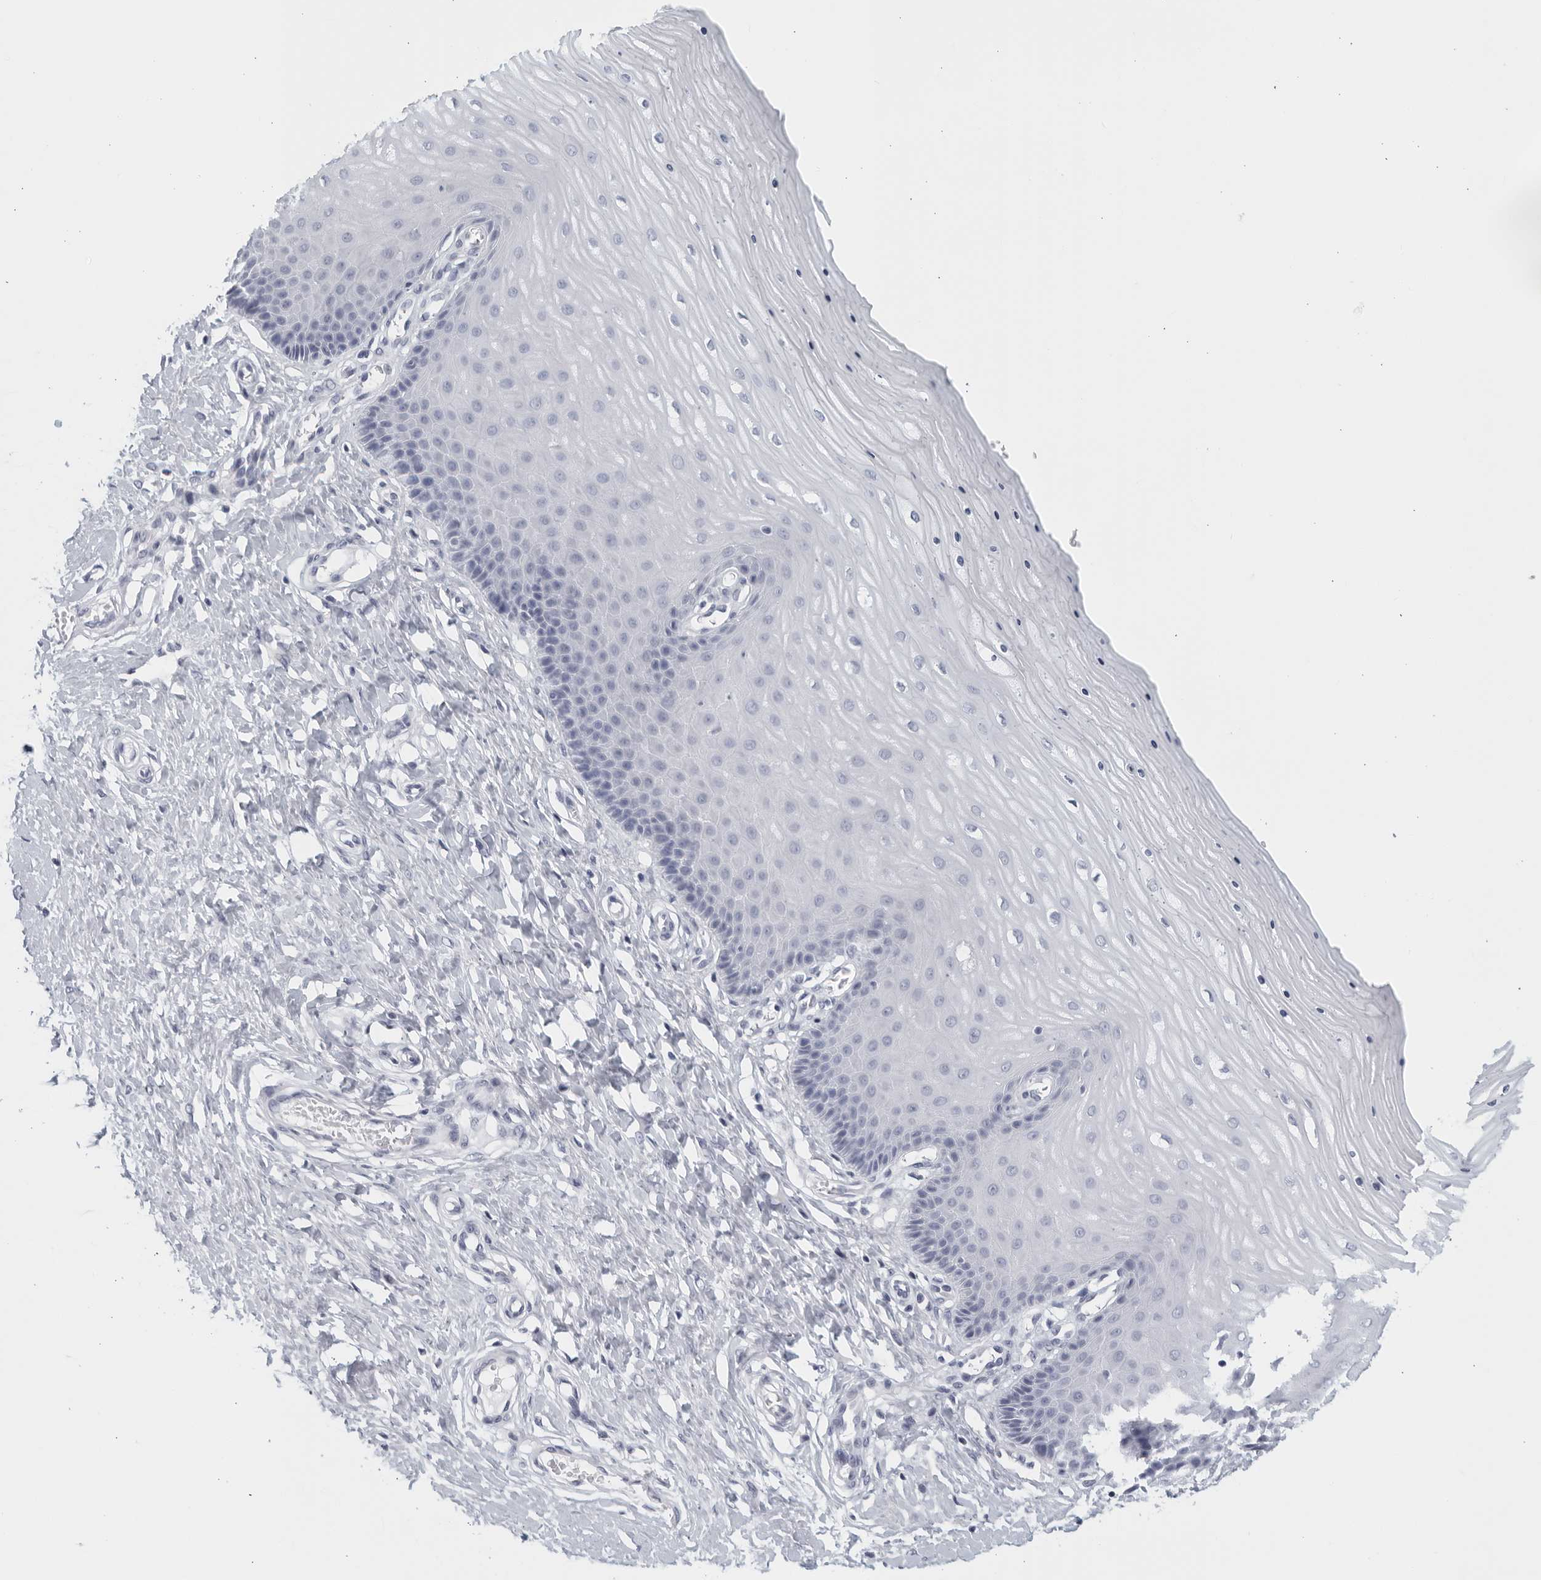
{"staining": {"intensity": "negative", "quantity": "none", "location": "none"}, "tissue": "cervix", "cell_type": "Glandular cells", "image_type": "normal", "snomed": [{"axis": "morphology", "description": "Normal tissue, NOS"}, {"axis": "topography", "description": "Cervix"}], "caption": "A high-resolution image shows immunohistochemistry staining of benign cervix, which exhibits no significant expression in glandular cells.", "gene": "MATN1", "patient": {"sex": "female", "age": 55}}